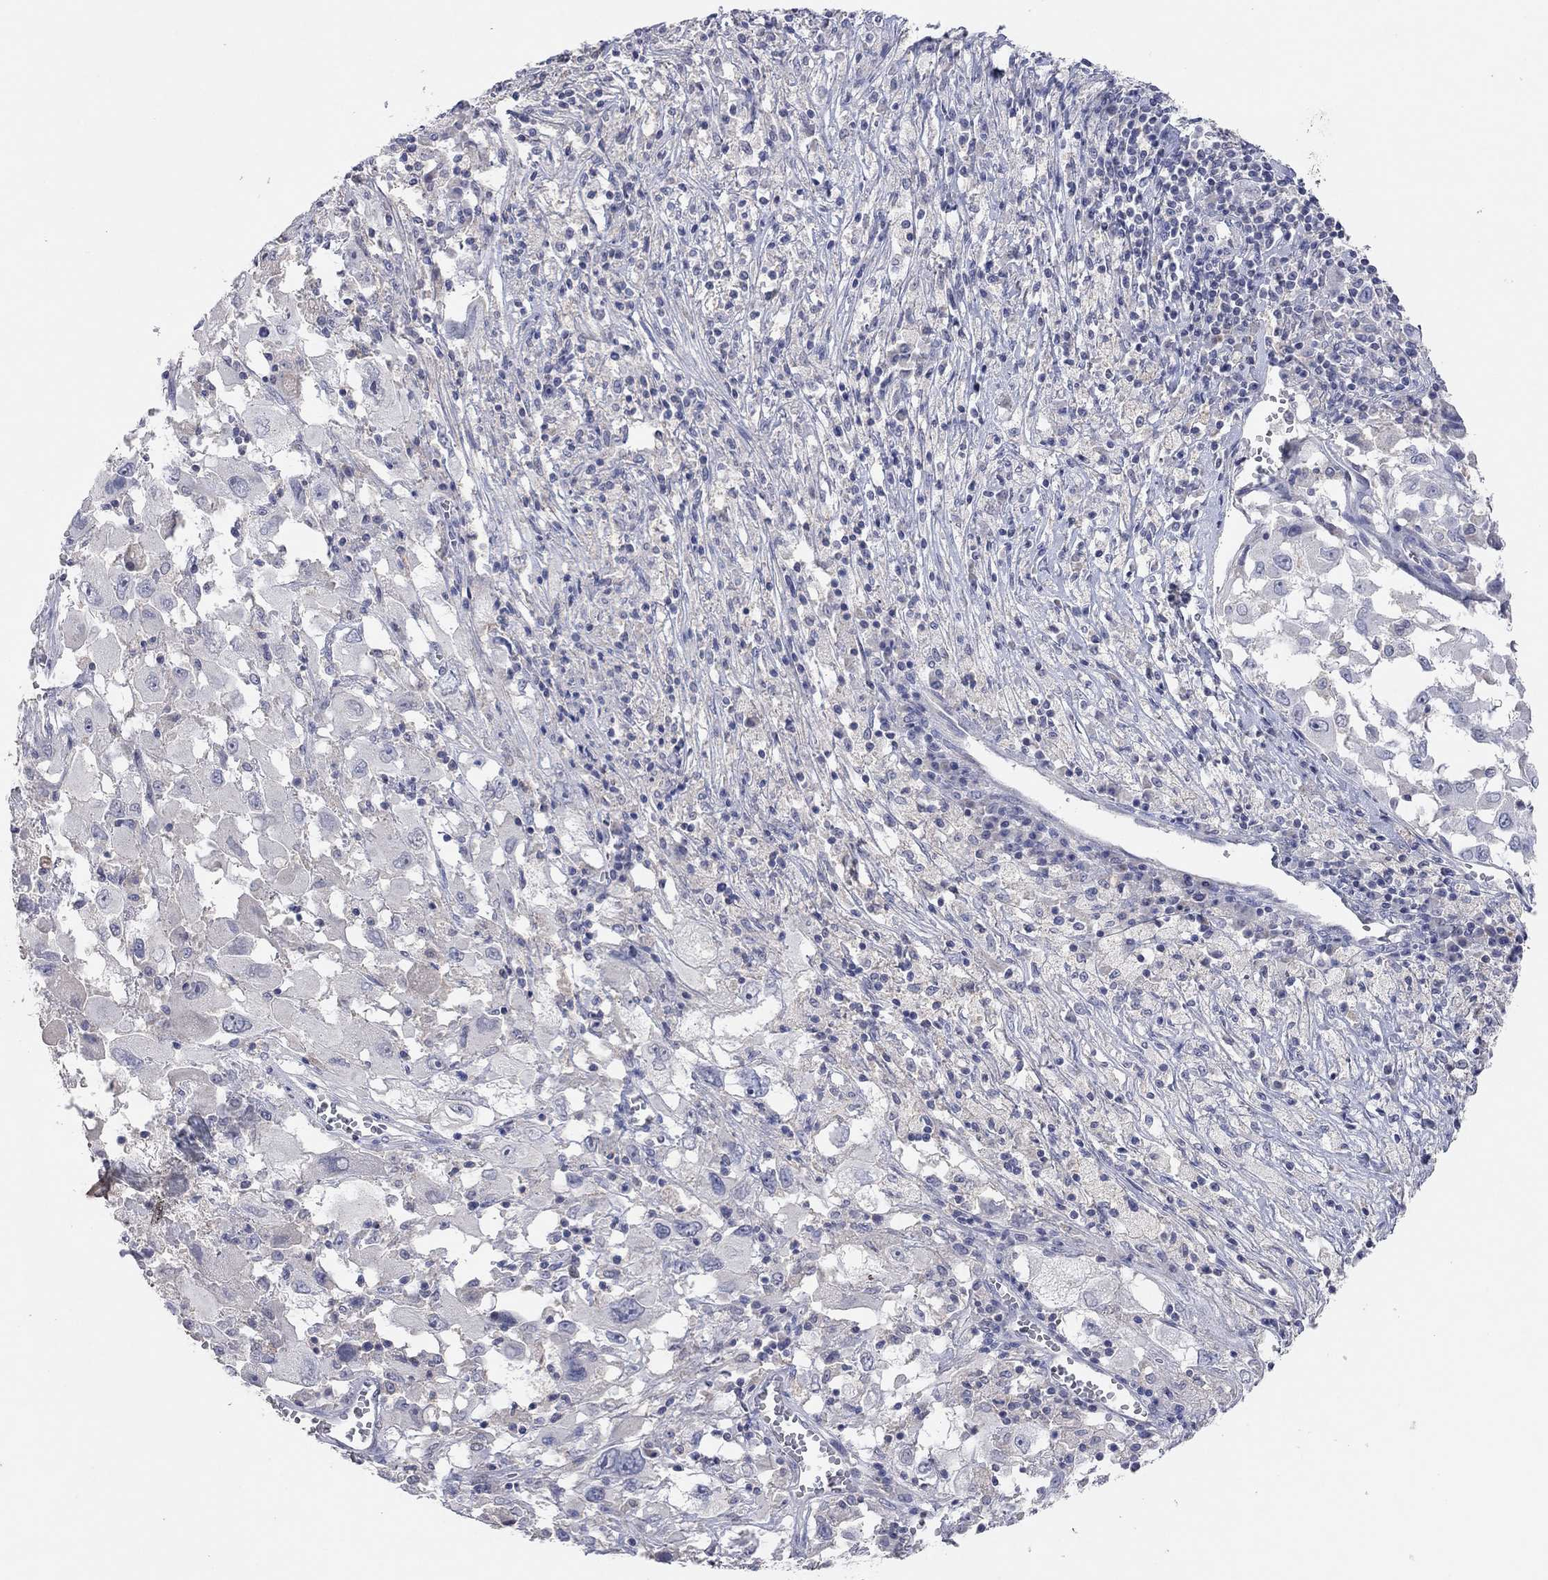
{"staining": {"intensity": "negative", "quantity": "none", "location": "none"}, "tissue": "melanoma", "cell_type": "Tumor cells", "image_type": "cancer", "snomed": [{"axis": "morphology", "description": "Malignant melanoma, Metastatic site"}, {"axis": "topography", "description": "Soft tissue"}], "caption": "An IHC photomicrograph of melanoma is shown. There is no staining in tumor cells of melanoma.", "gene": "MMP13", "patient": {"sex": "male", "age": 50}}